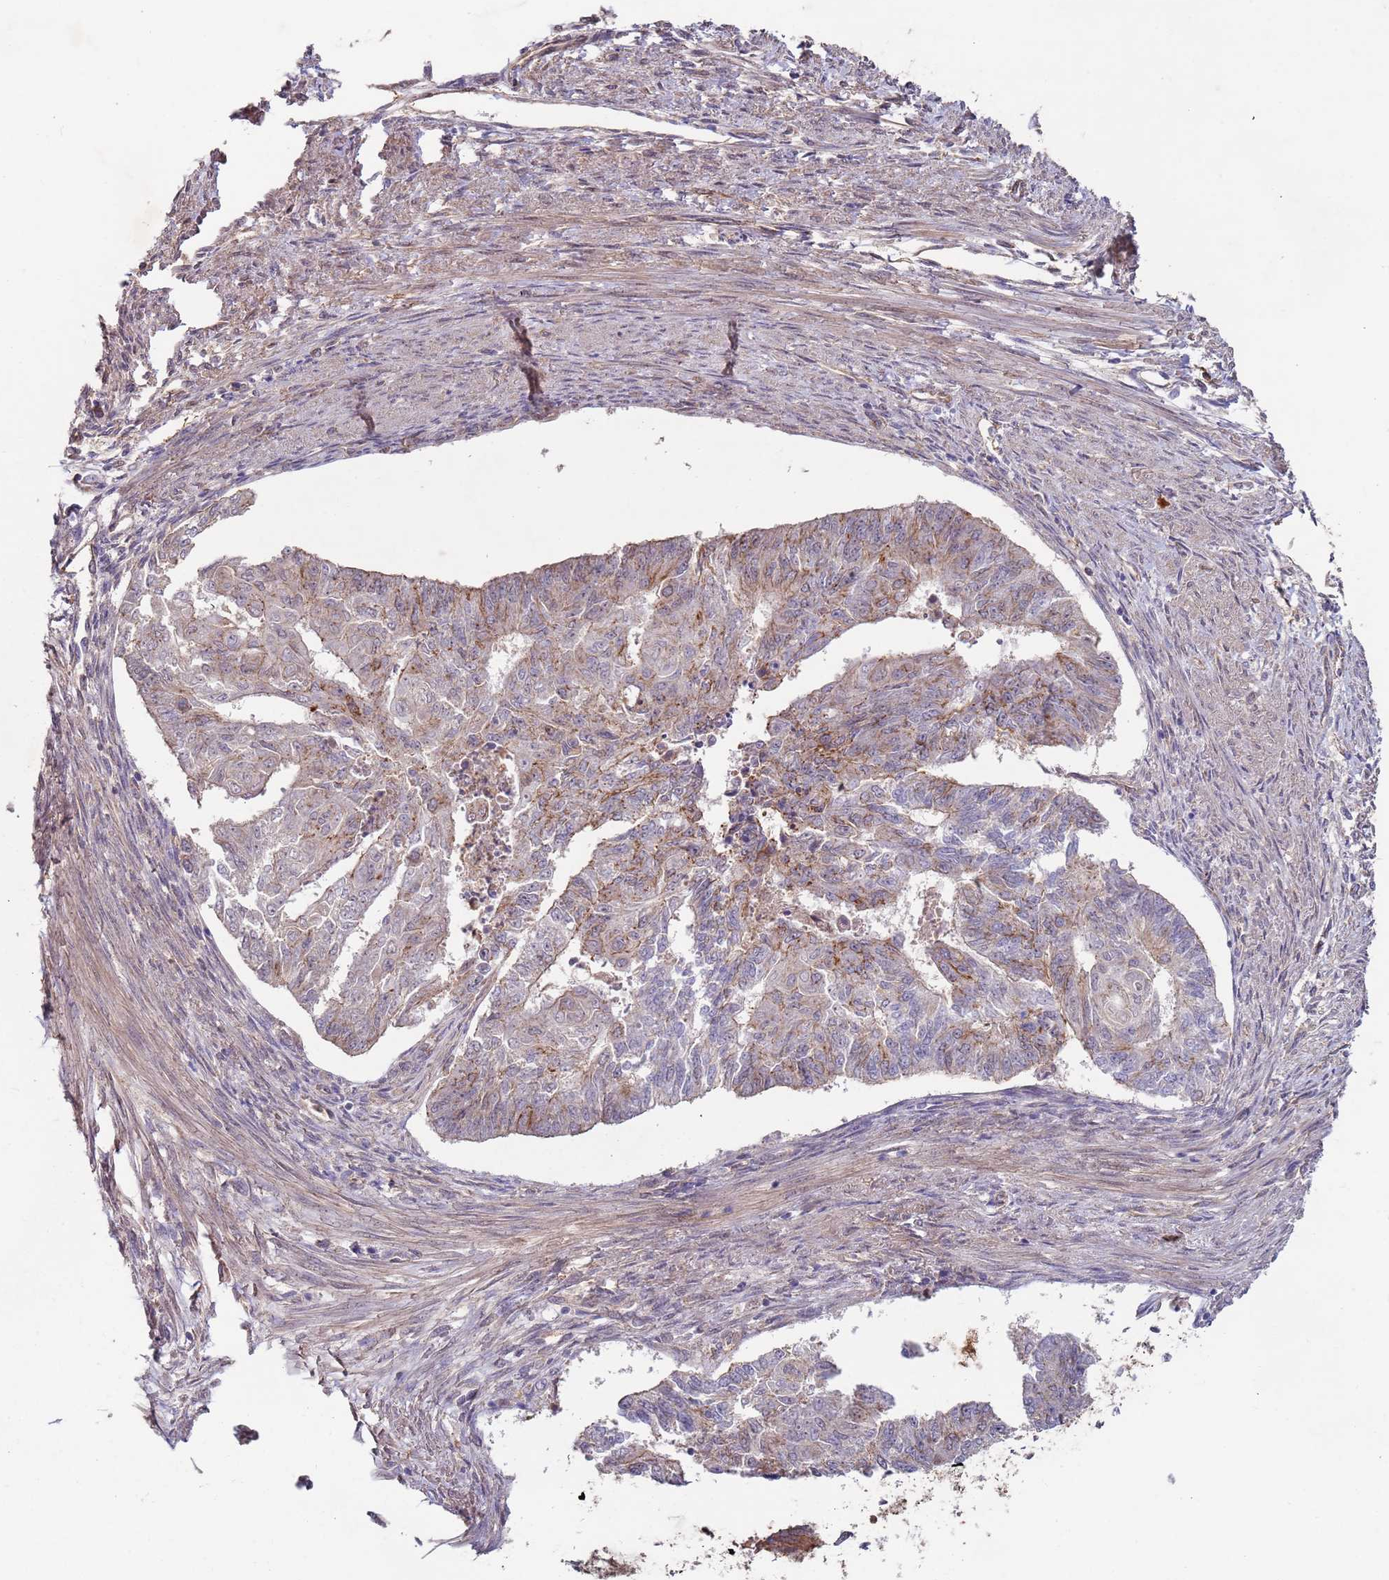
{"staining": {"intensity": "weak", "quantity": "25%-75%", "location": "cytoplasmic/membranous"}, "tissue": "endometrial cancer", "cell_type": "Tumor cells", "image_type": "cancer", "snomed": [{"axis": "morphology", "description": "Adenocarcinoma, NOS"}, {"axis": "topography", "description": "Endometrium"}], "caption": "This is a micrograph of IHC staining of endometrial adenocarcinoma, which shows weak staining in the cytoplasmic/membranous of tumor cells.", "gene": "KANSL1L", "patient": {"sex": "female", "age": 32}}